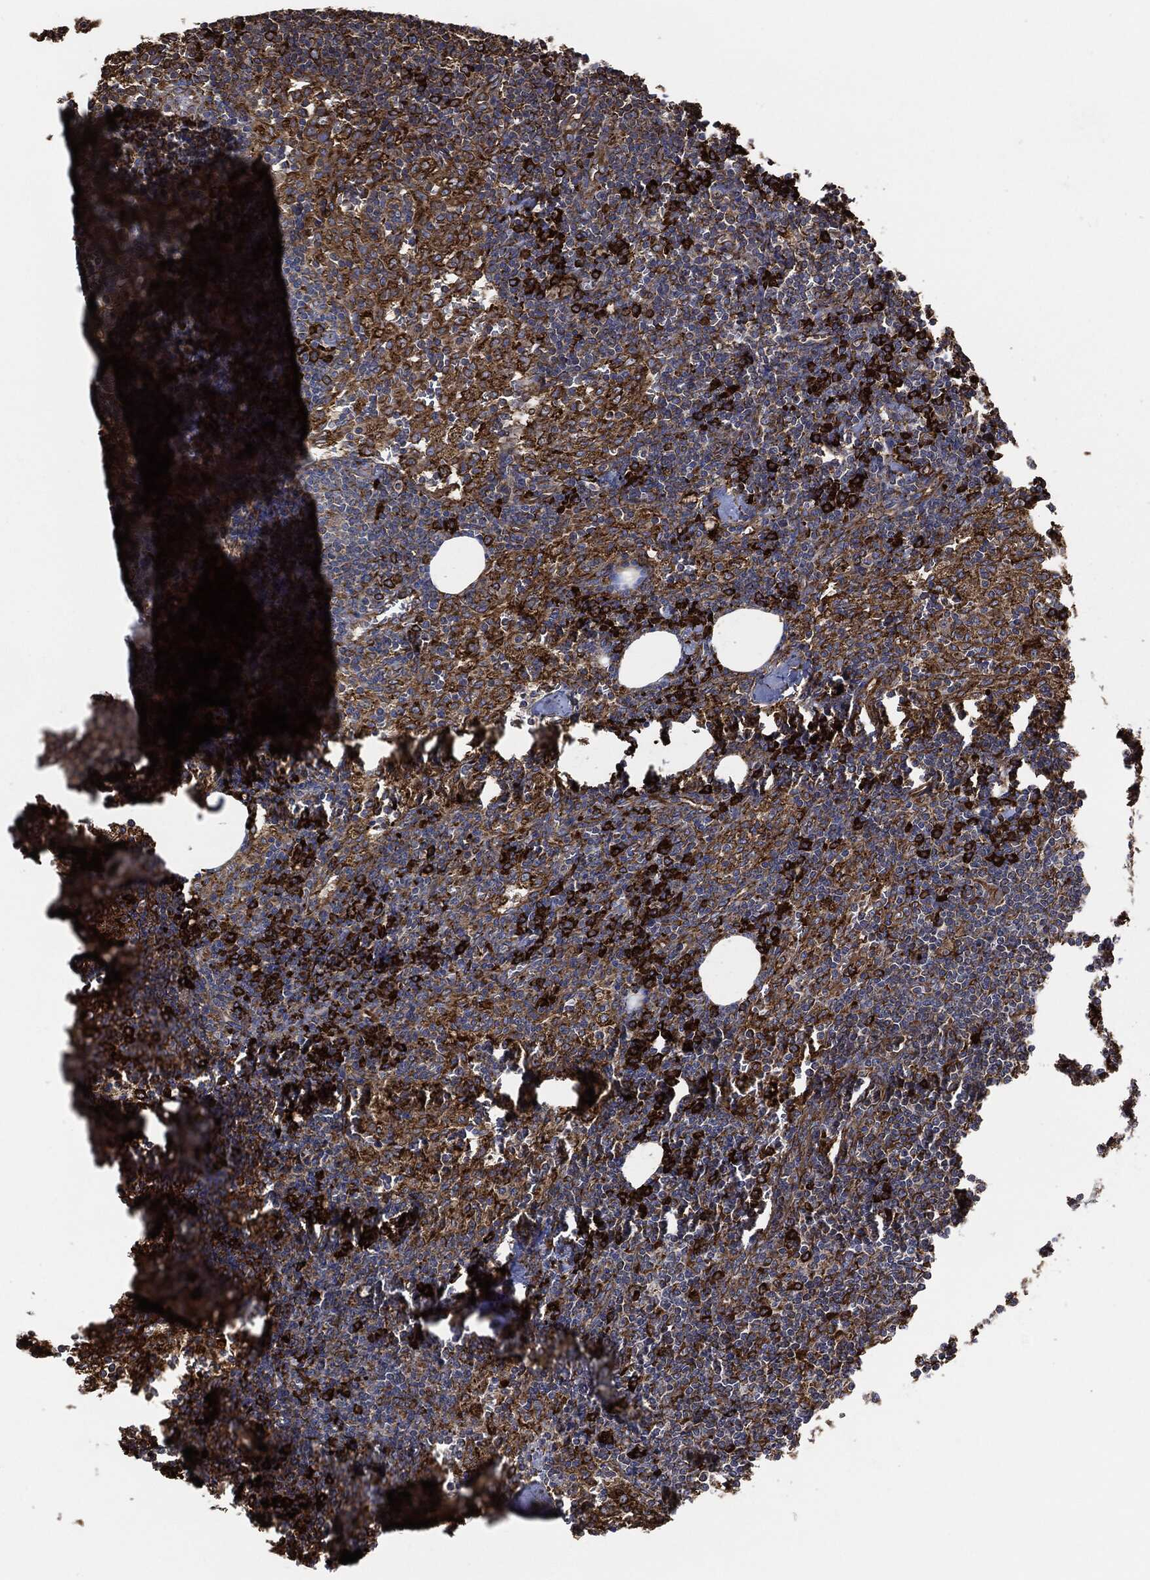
{"staining": {"intensity": "strong", "quantity": "<25%", "location": "cytoplasmic/membranous"}, "tissue": "lymph node", "cell_type": "Non-germinal center cells", "image_type": "normal", "snomed": [{"axis": "morphology", "description": "Normal tissue, NOS"}, {"axis": "topography", "description": "Lymph node"}], "caption": "Lymph node was stained to show a protein in brown. There is medium levels of strong cytoplasmic/membranous positivity in about <25% of non-germinal center cells. (Stains: DAB in brown, nuclei in blue, Microscopy: brightfield microscopy at high magnification).", "gene": "AMFR", "patient": {"sex": "female", "age": 52}}